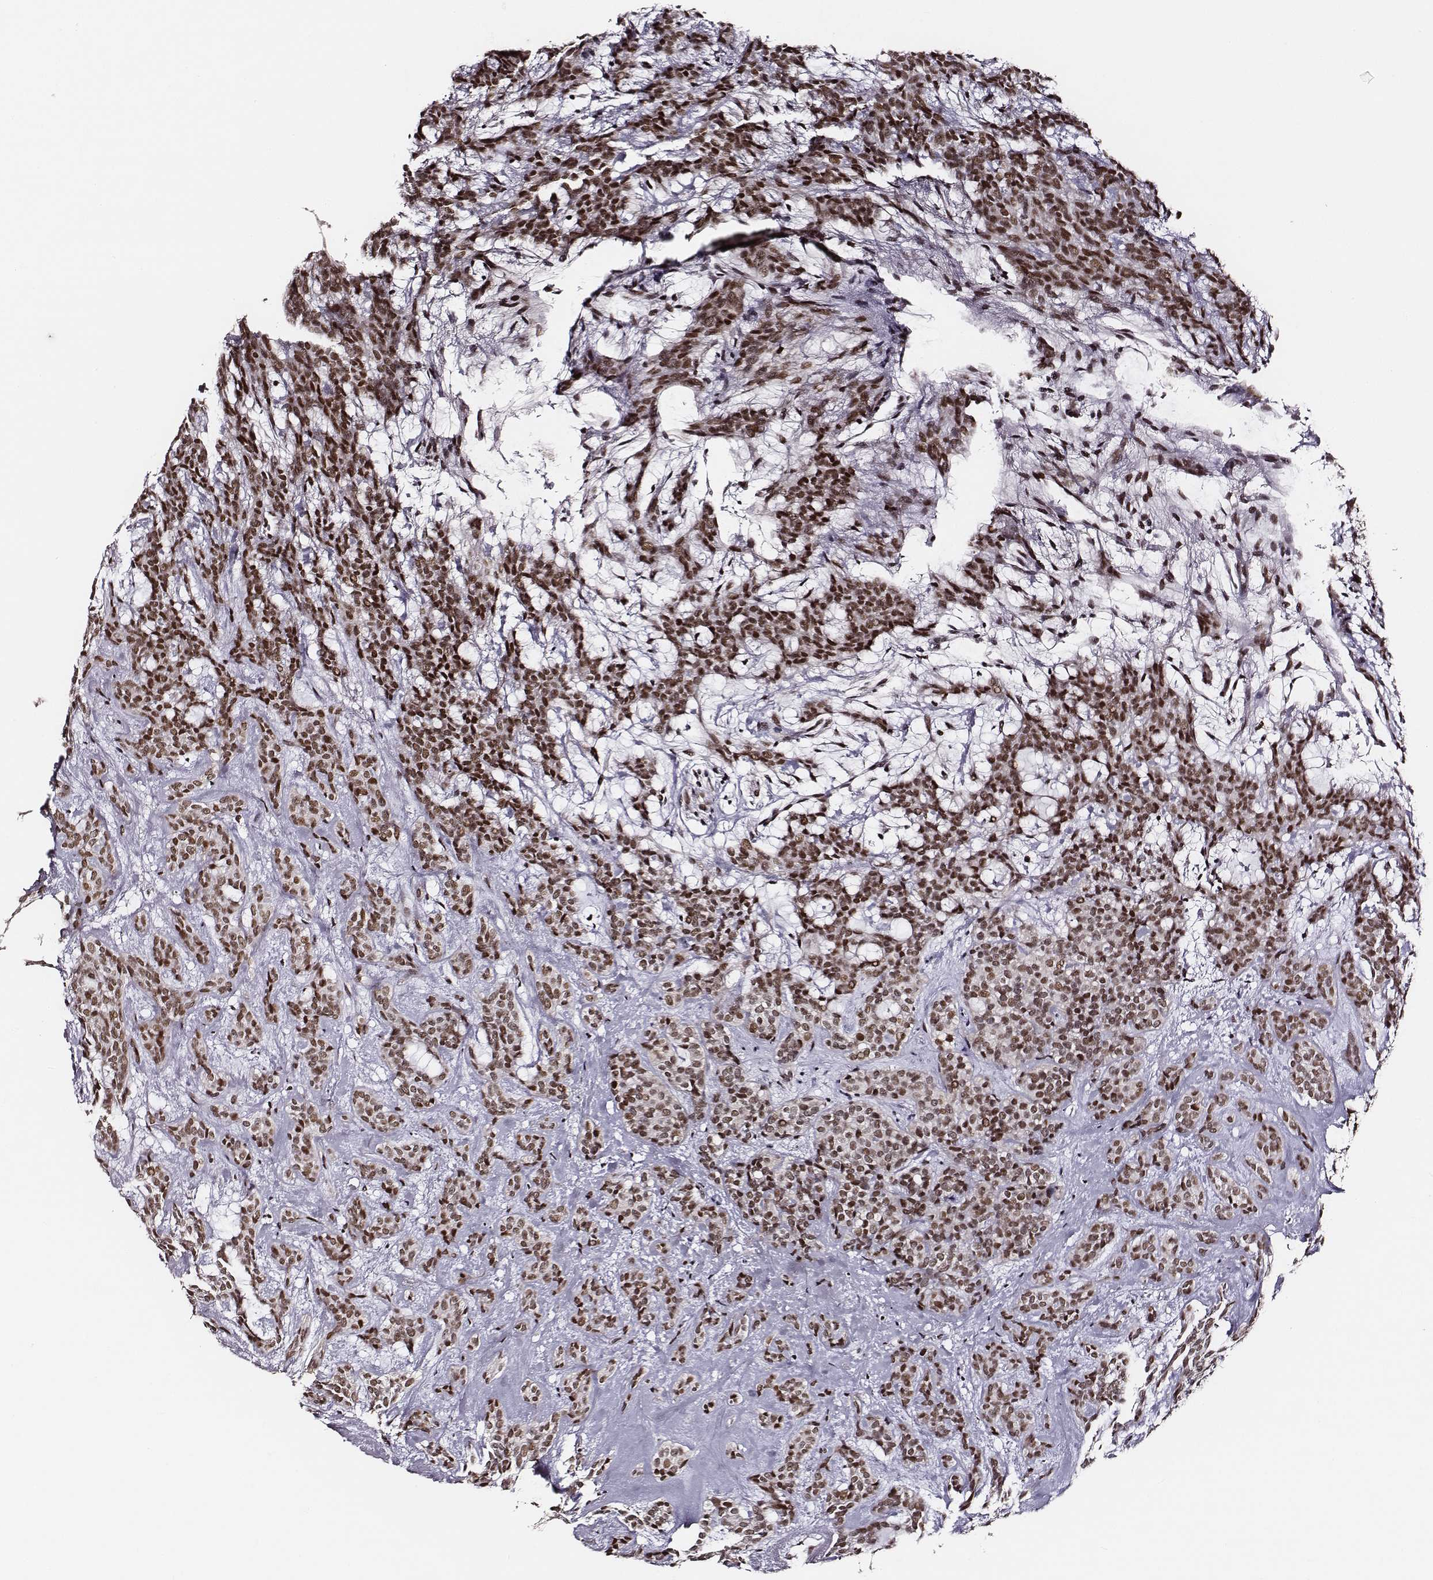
{"staining": {"intensity": "moderate", "quantity": ">75%", "location": "nuclear"}, "tissue": "head and neck cancer", "cell_type": "Tumor cells", "image_type": "cancer", "snomed": [{"axis": "morphology", "description": "Adenocarcinoma, NOS"}, {"axis": "topography", "description": "Head-Neck"}], "caption": "Immunohistochemistry (IHC) (DAB) staining of human head and neck cancer shows moderate nuclear protein expression in about >75% of tumor cells.", "gene": "PPARA", "patient": {"sex": "female", "age": 57}}